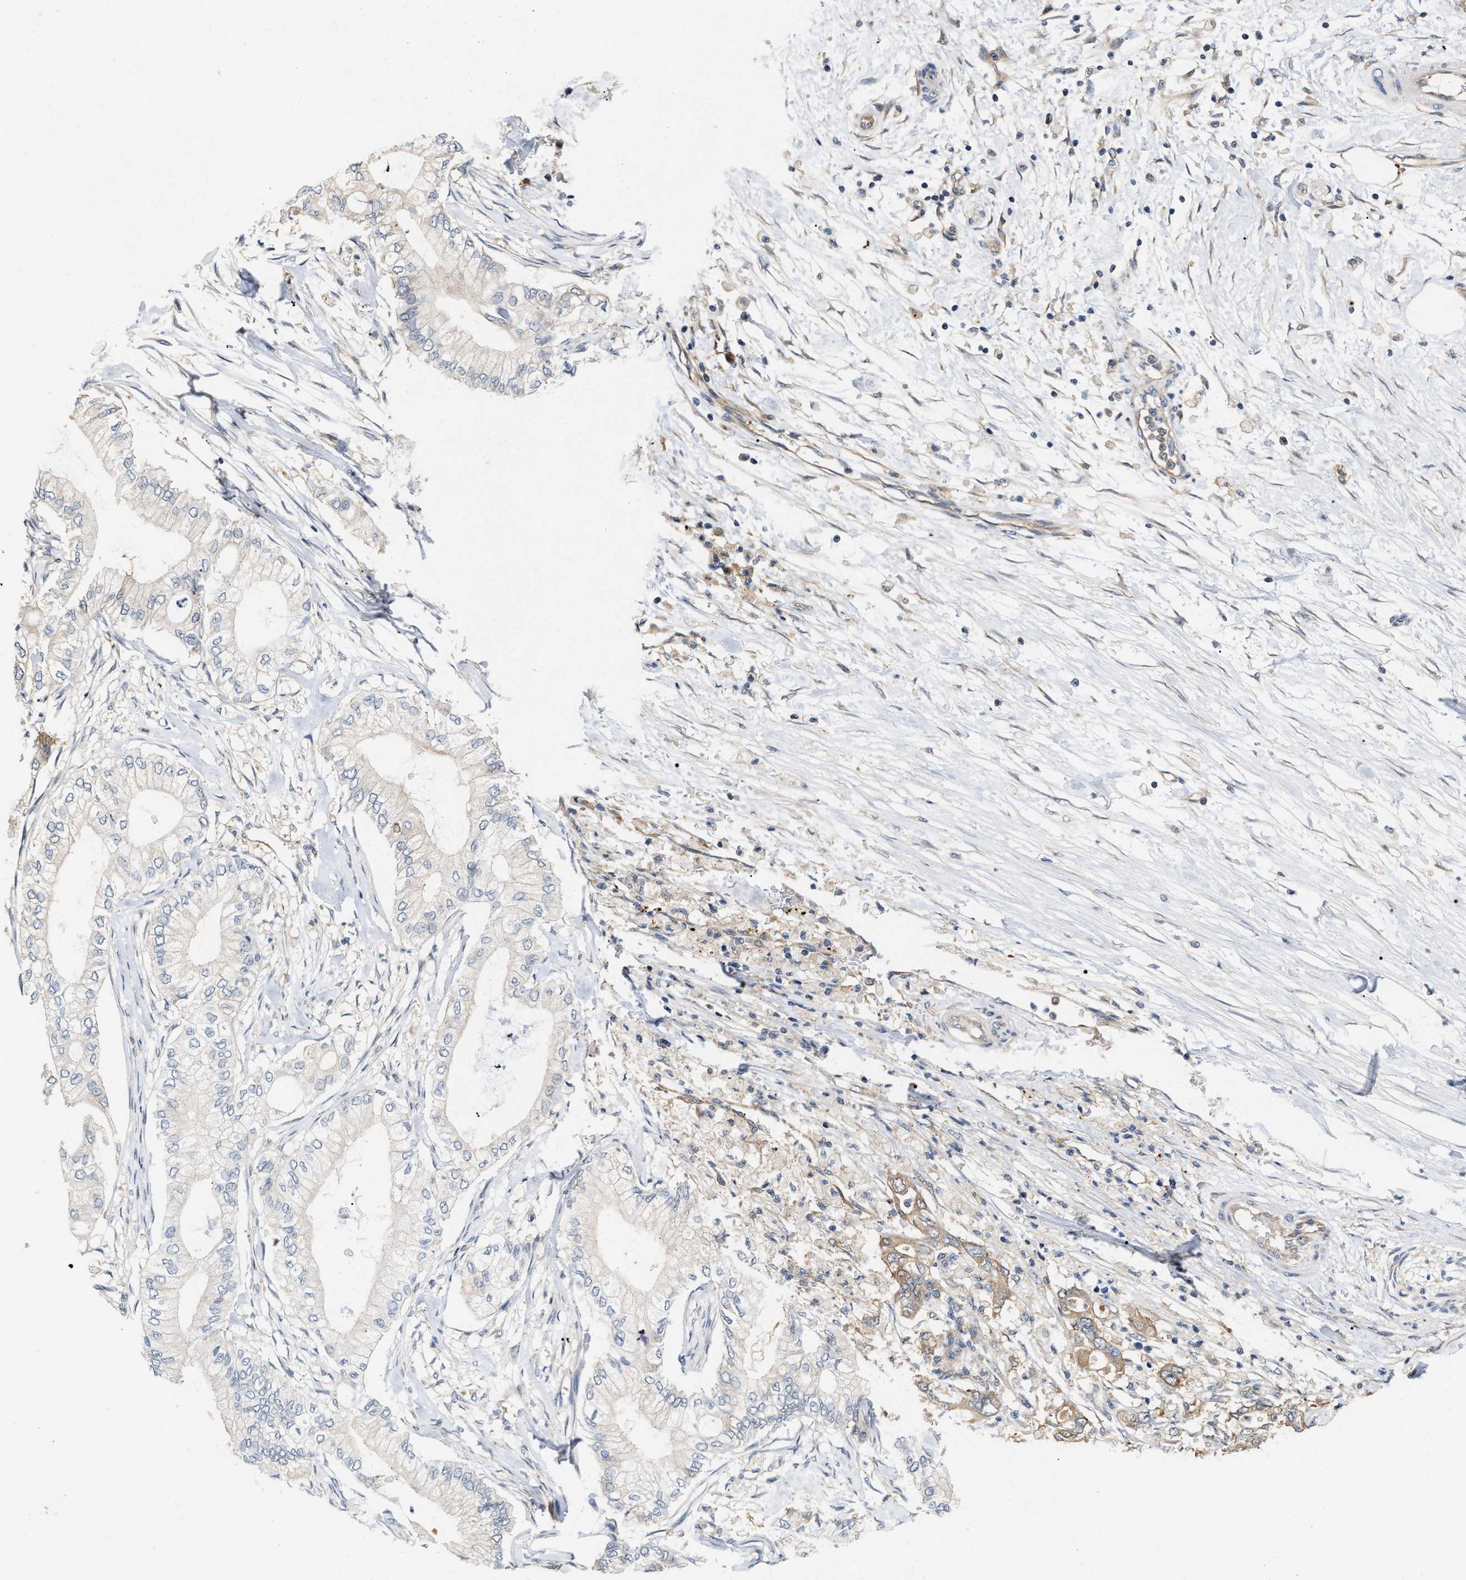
{"staining": {"intensity": "negative", "quantity": "none", "location": "none"}, "tissue": "pancreatic cancer", "cell_type": "Tumor cells", "image_type": "cancer", "snomed": [{"axis": "morphology", "description": "Adenocarcinoma, NOS"}, {"axis": "topography", "description": "Pancreas"}], "caption": "Tumor cells are negative for brown protein staining in pancreatic adenocarcinoma.", "gene": "CSNK1A1", "patient": {"sex": "male", "age": 70}}